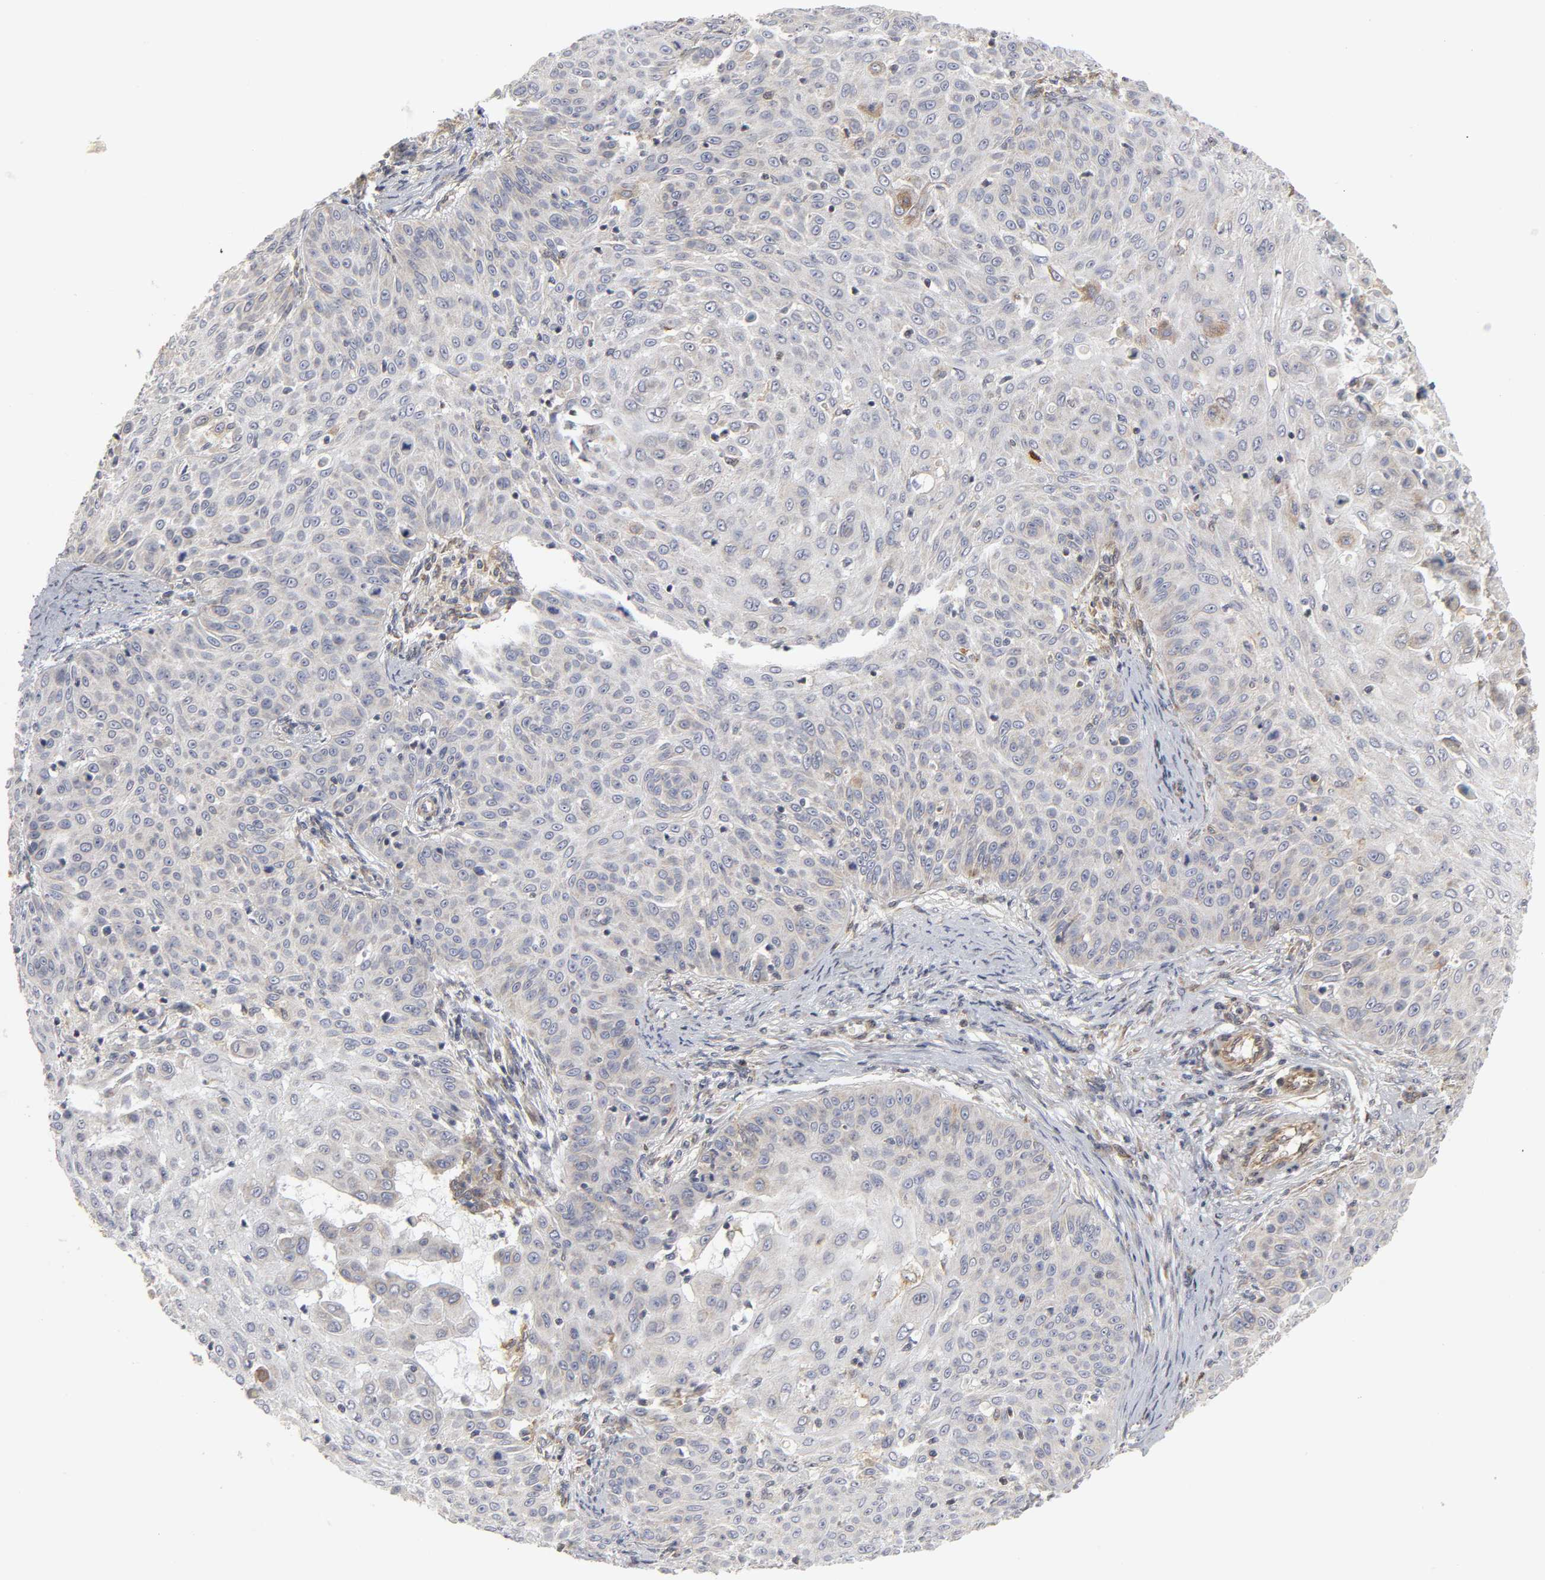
{"staining": {"intensity": "weak", "quantity": "<25%", "location": "cytoplasmic/membranous"}, "tissue": "skin cancer", "cell_type": "Tumor cells", "image_type": "cancer", "snomed": [{"axis": "morphology", "description": "Squamous cell carcinoma, NOS"}, {"axis": "topography", "description": "Skin"}], "caption": "Immunohistochemistry (IHC) micrograph of skin cancer (squamous cell carcinoma) stained for a protein (brown), which reveals no positivity in tumor cells.", "gene": "POR", "patient": {"sex": "male", "age": 82}}